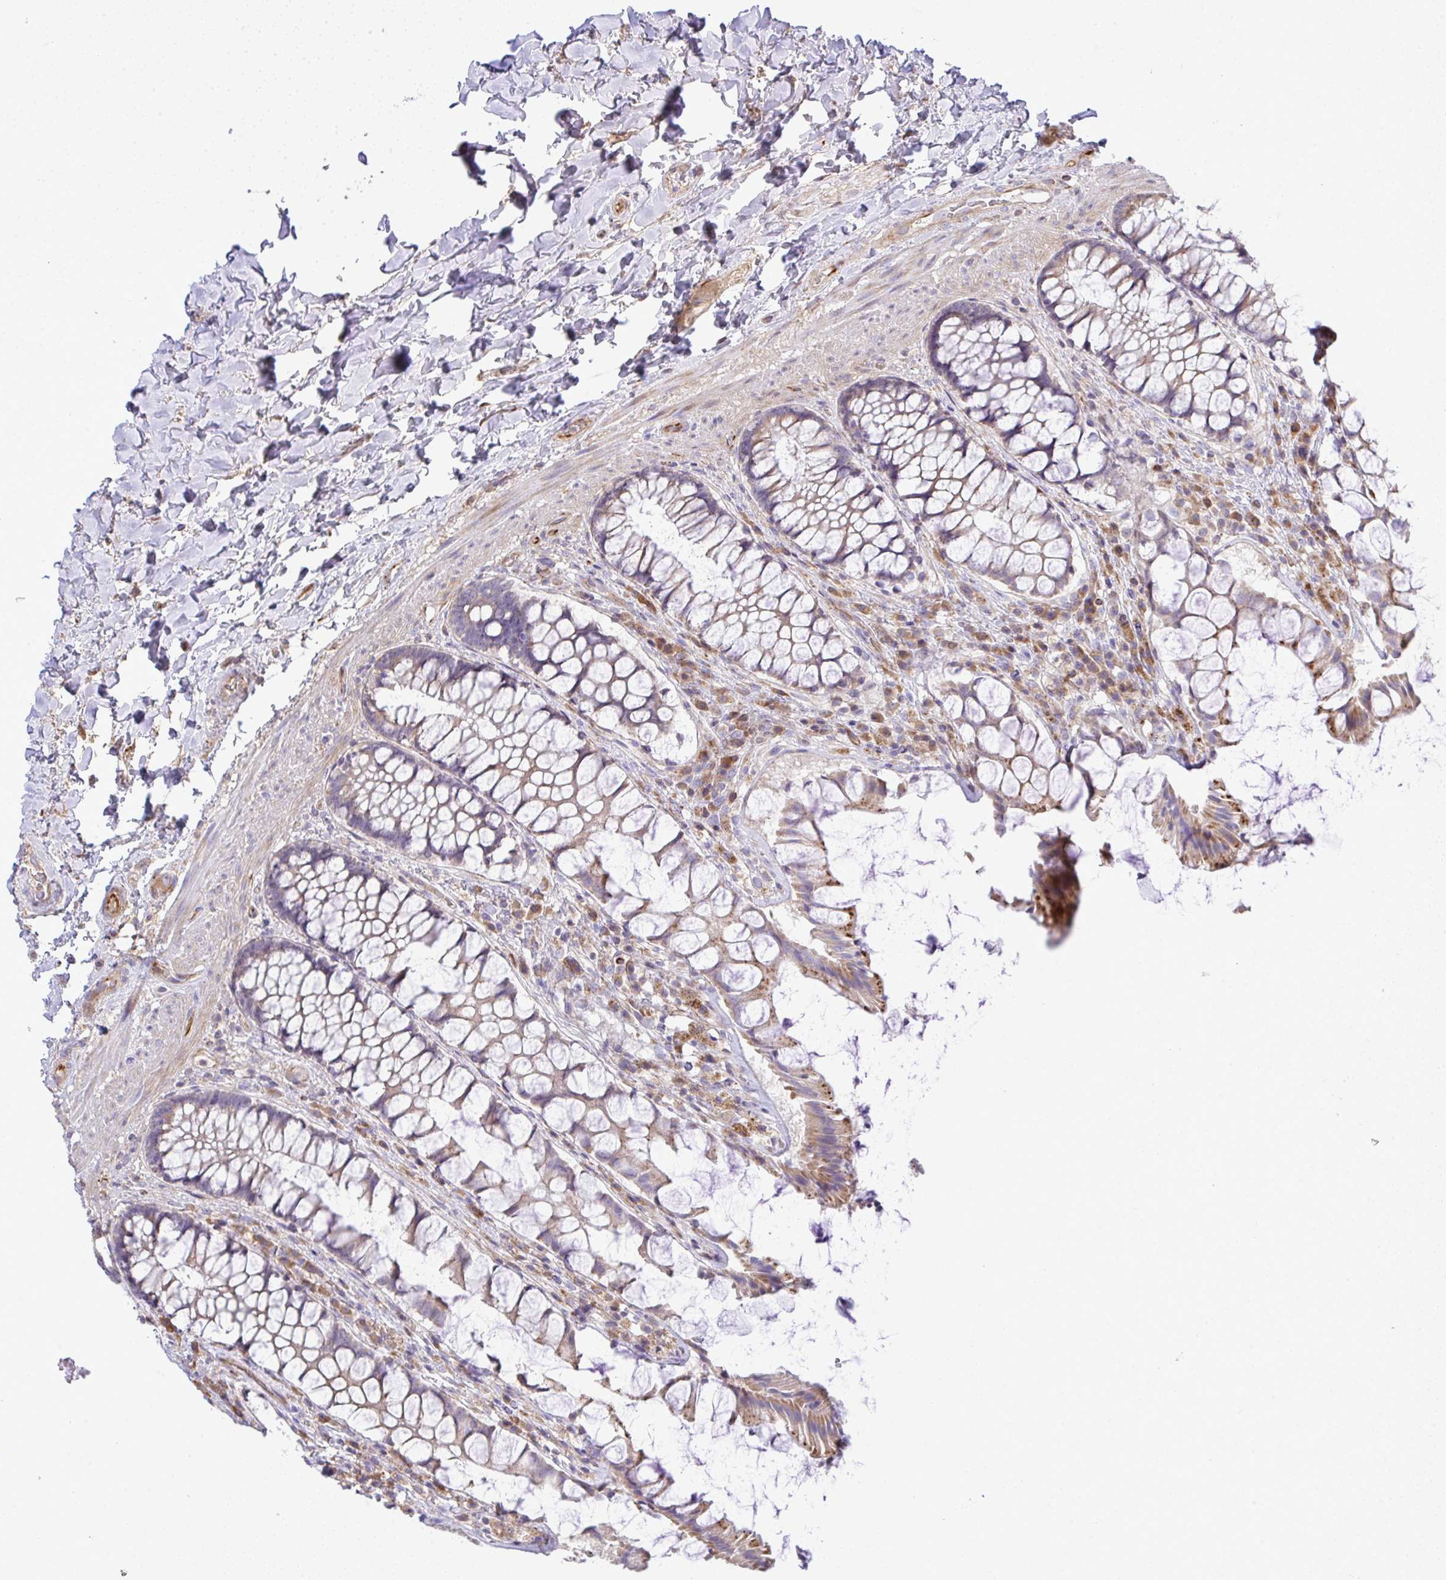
{"staining": {"intensity": "weak", "quantity": "<25%", "location": "cytoplasmic/membranous"}, "tissue": "rectum", "cell_type": "Glandular cells", "image_type": "normal", "snomed": [{"axis": "morphology", "description": "Normal tissue, NOS"}, {"axis": "topography", "description": "Rectum"}], "caption": "Rectum stained for a protein using immunohistochemistry reveals no staining glandular cells.", "gene": "GRID2", "patient": {"sex": "female", "age": 58}}